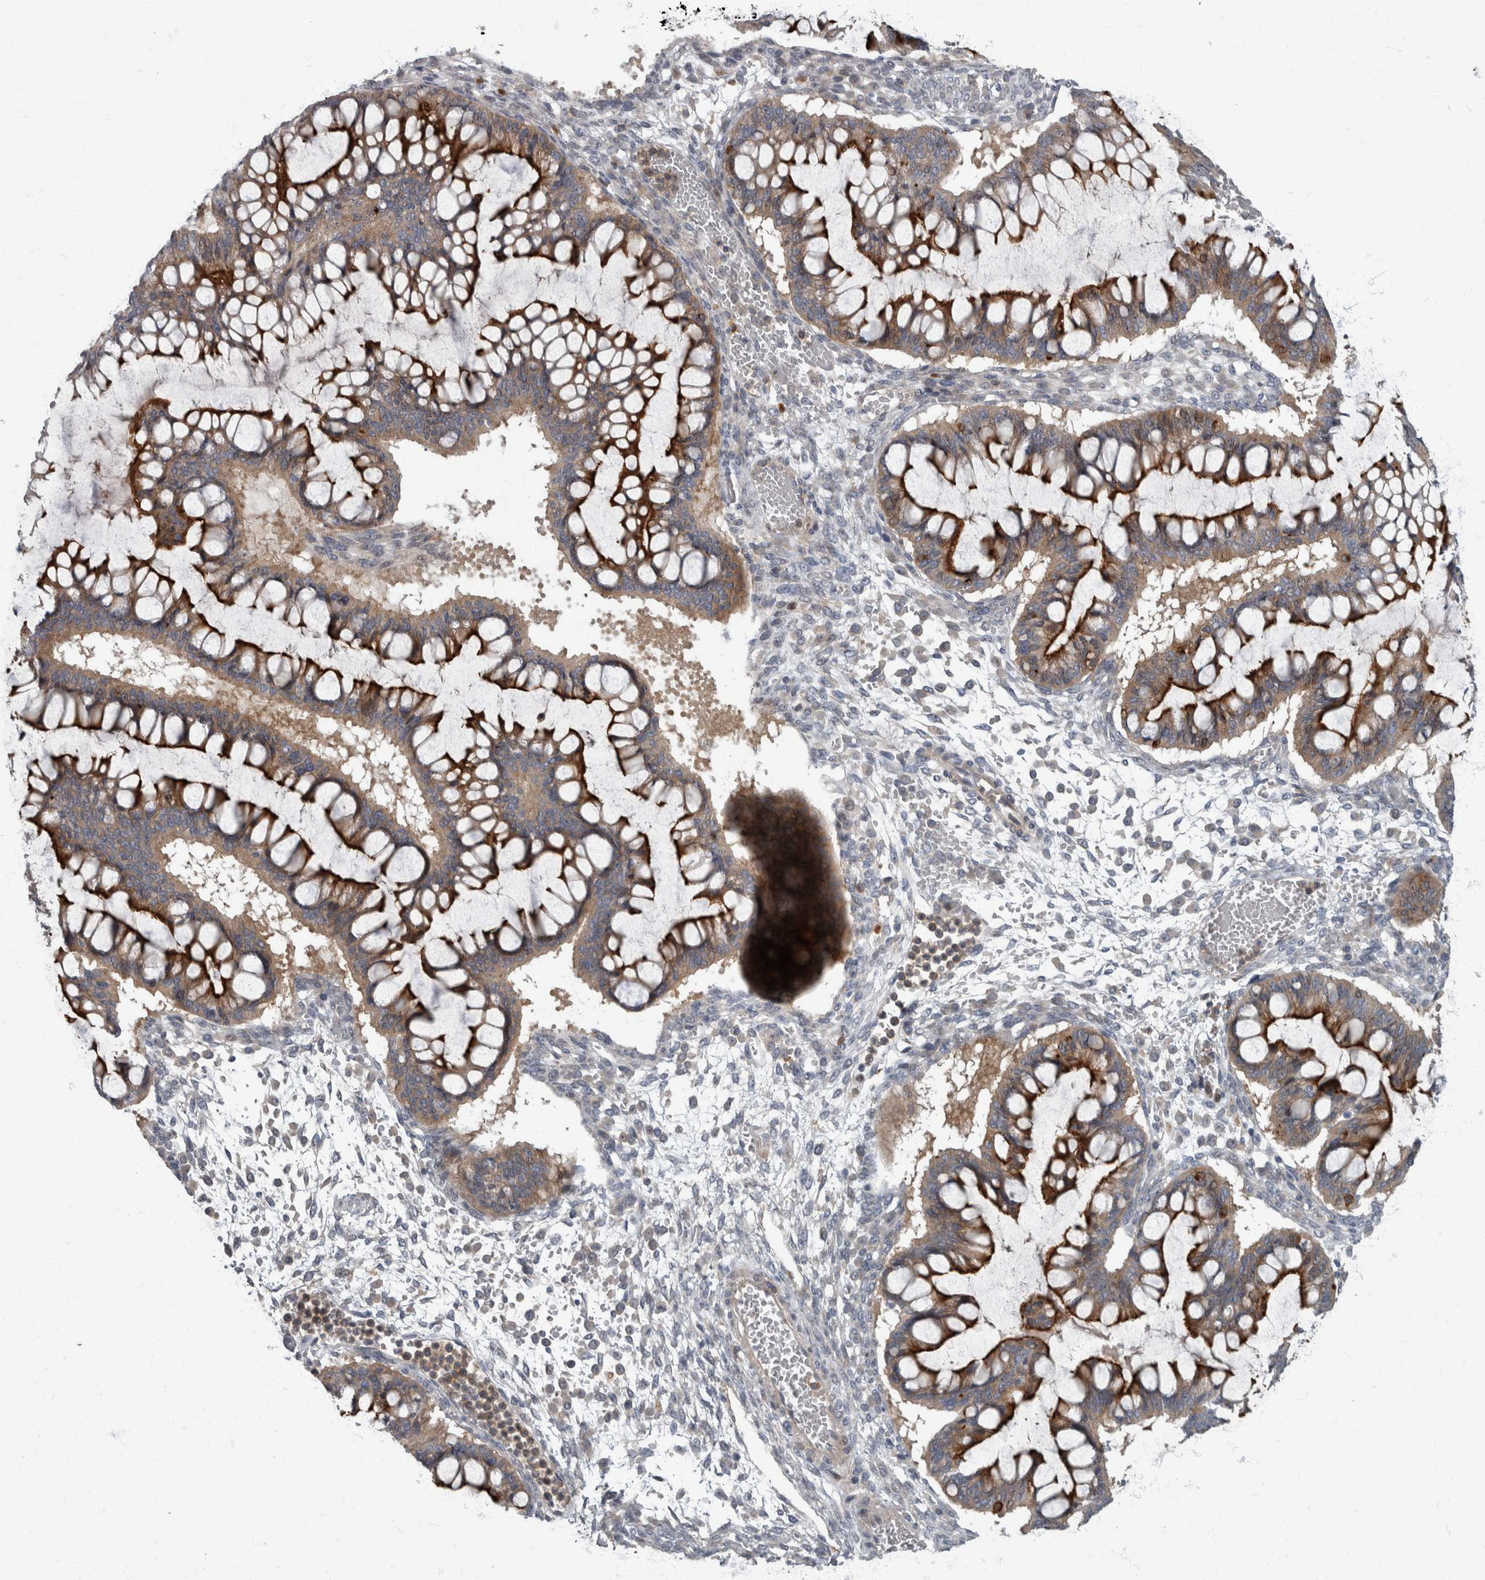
{"staining": {"intensity": "strong", "quantity": "25%-75%", "location": "cytoplasmic/membranous"}, "tissue": "ovarian cancer", "cell_type": "Tumor cells", "image_type": "cancer", "snomed": [{"axis": "morphology", "description": "Cystadenocarcinoma, mucinous, NOS"}, {"axis": "topography", "description": "Ovary"}], "caption": "Immunohistochemical staining of human ovarian mucinous cystadenocarcinoma exhibits high levels of strong cytoplasmic/membranous protein staining in approximately 25%-75% of tumor cells.", "gene": "CDC42BPG", "patient": {"sex": "female", "age": 73}}